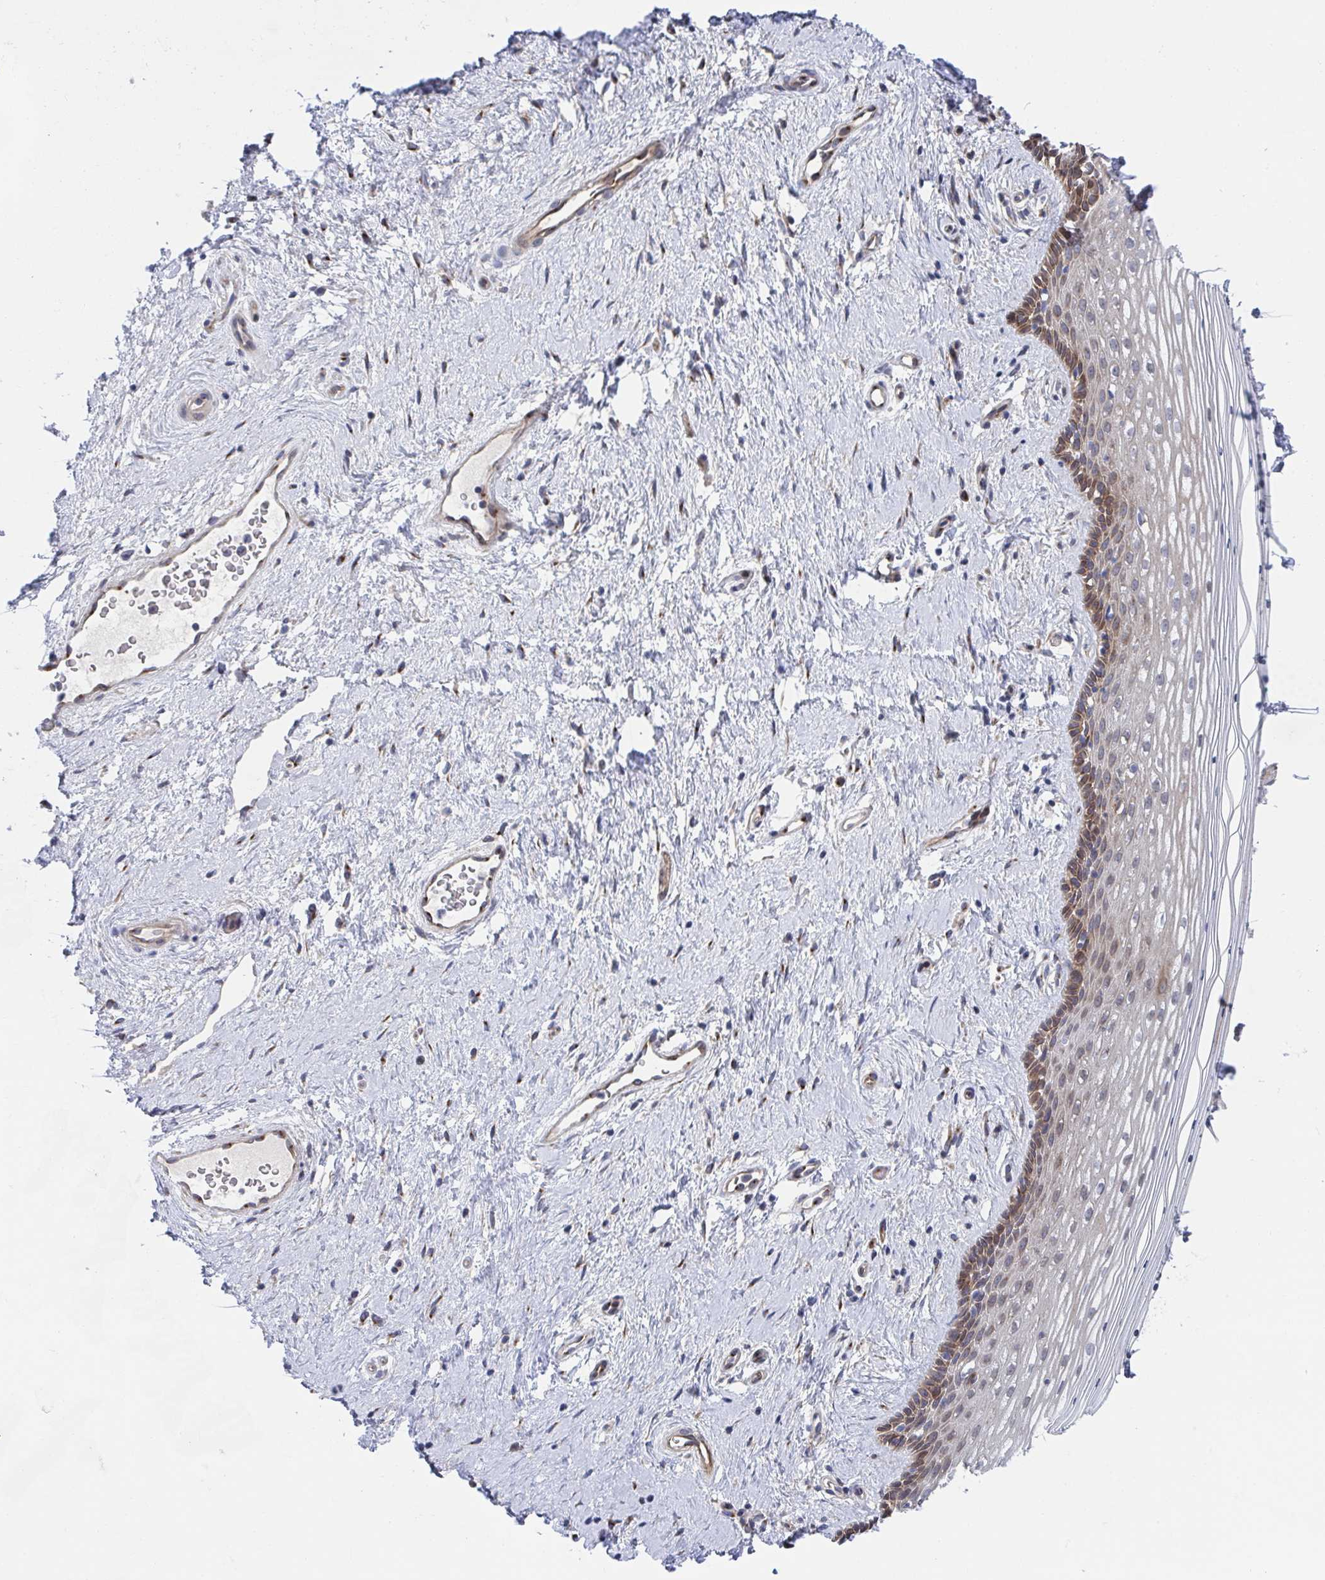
{"staining": {"intensity": "moderate", "quantity": "25%-75%", "location": "cytoplasmic/membranous"}, "tissue": "vagina", "cell_type": "Squamous epithelial cells", "image_type": "normal", "snomed": [{"axis": "morphology", "description": "Normal tissue, NOS"}, {"axis": "topography", "description": "Vagina"}], "caption": "Moderate cytoplasmic/membranous expression for a protein is appreciated in about 25%-75% of squamous epithelial cells of normal vagina using IHC.", "gene": "FJX1", "patient": {"sex": "female", "age": 42}}